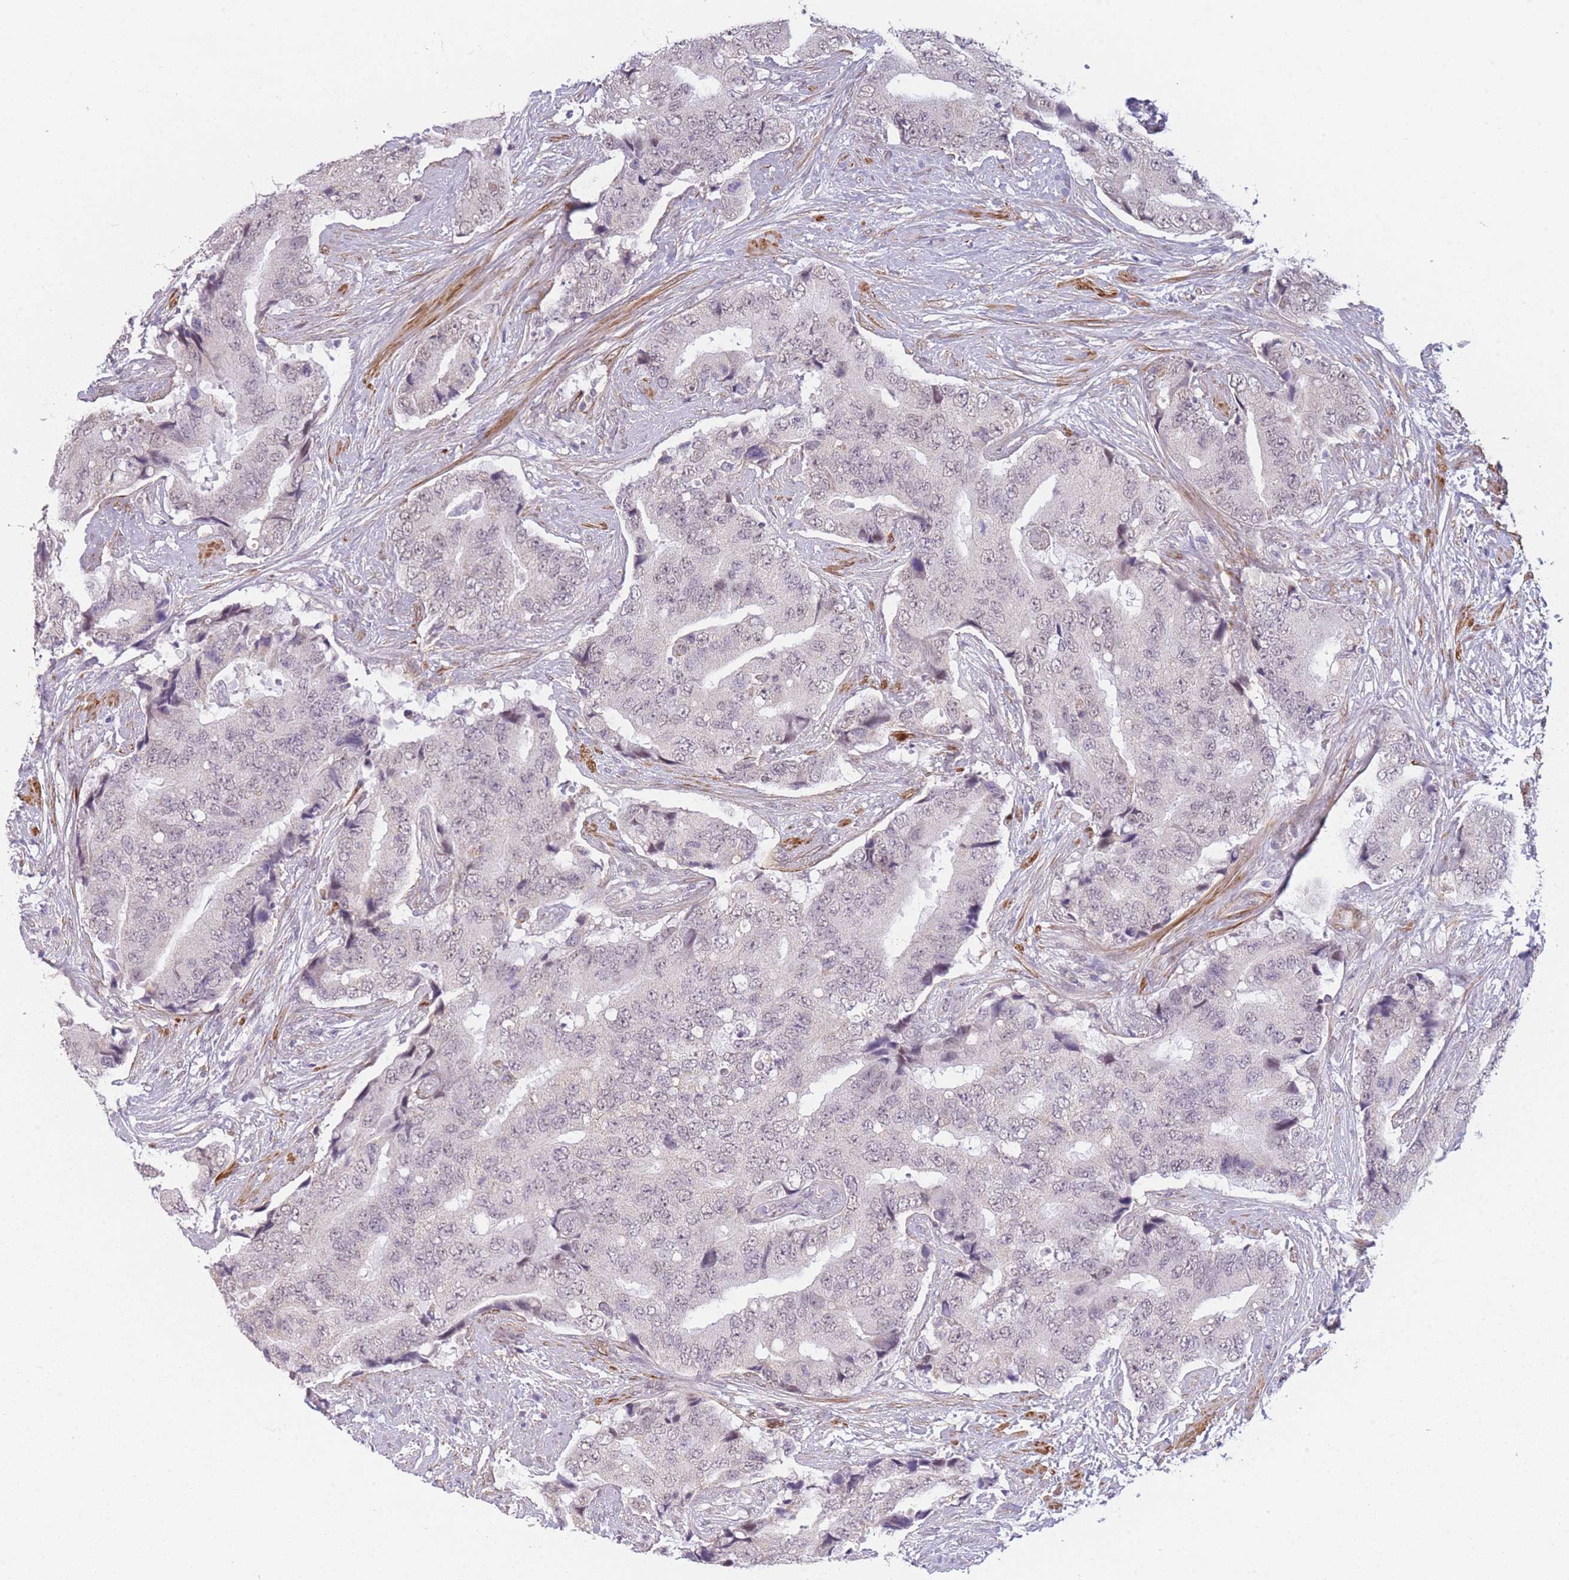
{"staining": {"intensity": "negative", "quantity": "none", "location": "none"}, "tissue": "prostate cancer", "cell_type": "Tumor cells", "image_type": "cancer", "snomed": [{"axis": "morphology", "description": "Adenocarcinoma, High grade"}, {"axis": "topography", "description": "Prostate"}], "caption": "Human prostate adenocarcinoma (high-grade) stained for a protein using immunohistochemistry exhibits no staining in tumor cells.", "gene": "SIN3B", "patient": {"sex": "male", "age": 70}}